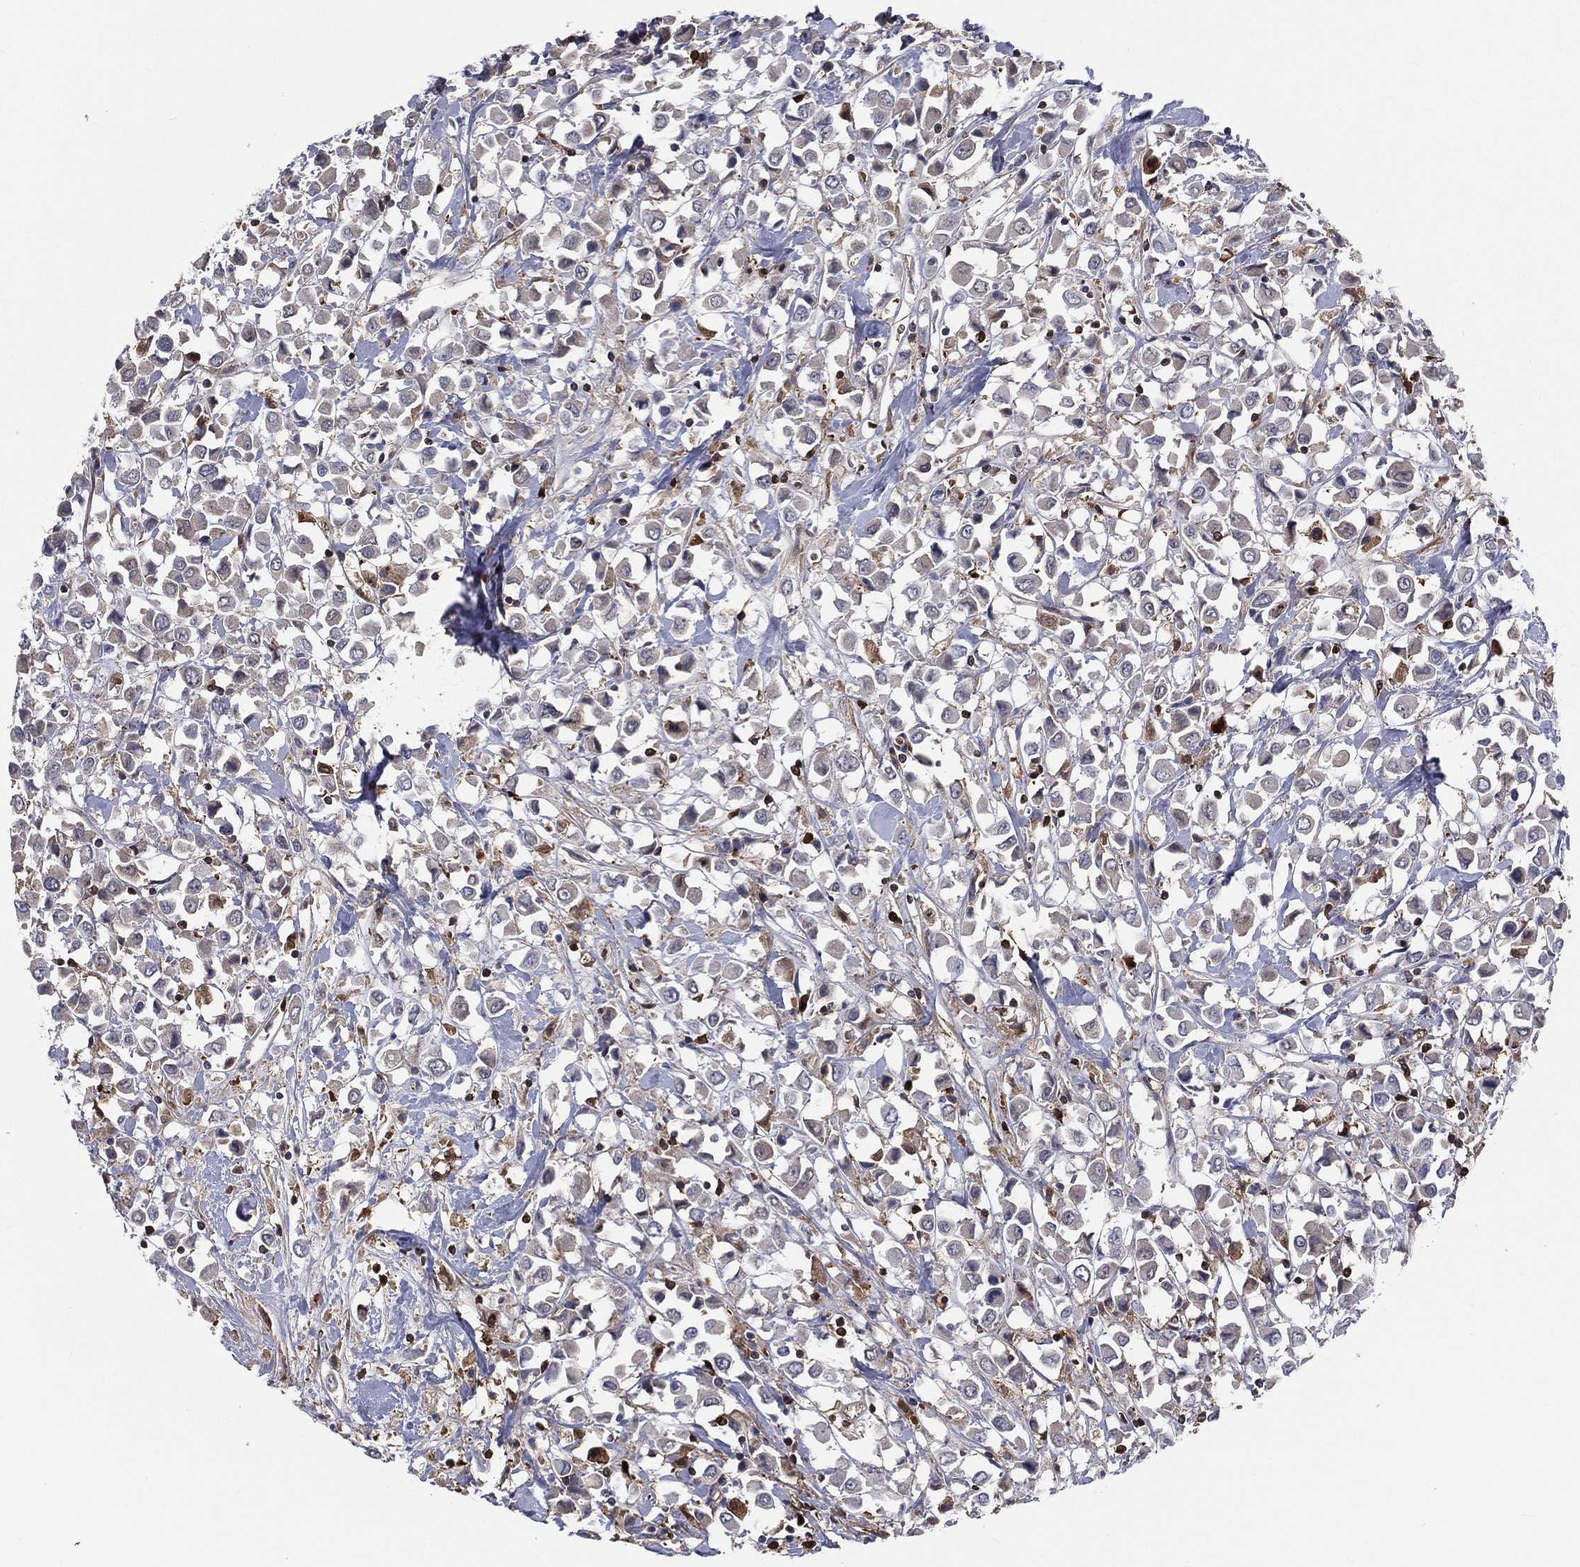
{"staining": {"intensity": "weak", "quantity": "<25%", "location": "cytoplasmic/membranous"}, "tissue": "breast cancer", "cell_type": "Tumor cells", "image_type": "cancer", "snomed": [{"axis": "morphology", "description": "Duct carcinoma"}, {"axis": "topography", "description": "Breast"}], "caption": "Breast cancer (invasive ductal carcinoma) was stained to show a protein in brown. There is no significant staining in tumor cells.", "gene": "TBC1D2", "patient": {"sex": "female", "age": 61}}